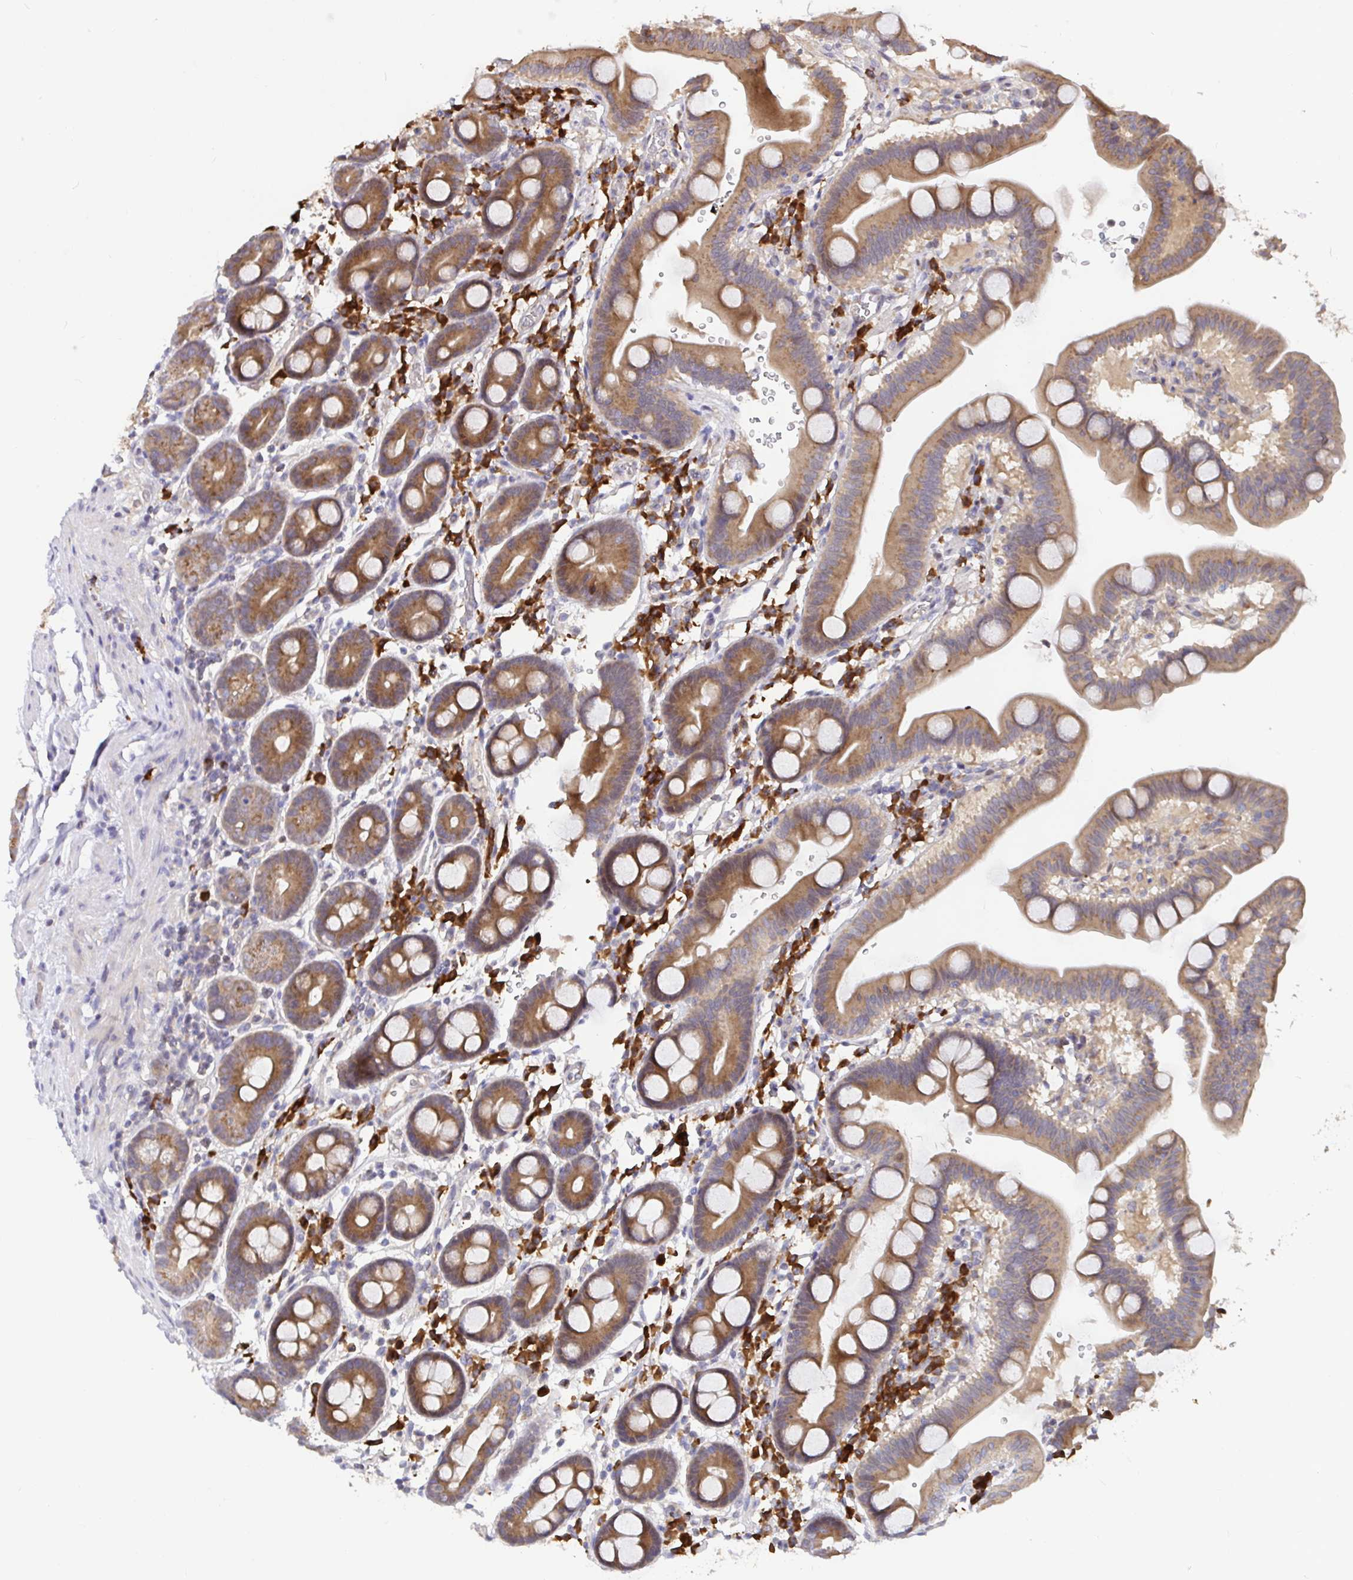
{"staining": {"intensity": "moderate", "quantity": ">75%", "location": "cytoplasmic/membranous"}, "tissue": "duodenum", "cell_type": "Glandular cells", "image_type": "normal", "snomed": [{"axis": "morphology", "description": "Normal tissue, NOS"}, {"axis": "topography", "description": "Duodenum"}], "caption": "Human duodenum stained with a brown dye reveals moderate cytoplasmic/membranous positive positivity in approximately >75% of glandular cells.", "gene": "ELP1", "patient": {"sex": "male", "age": 59}}